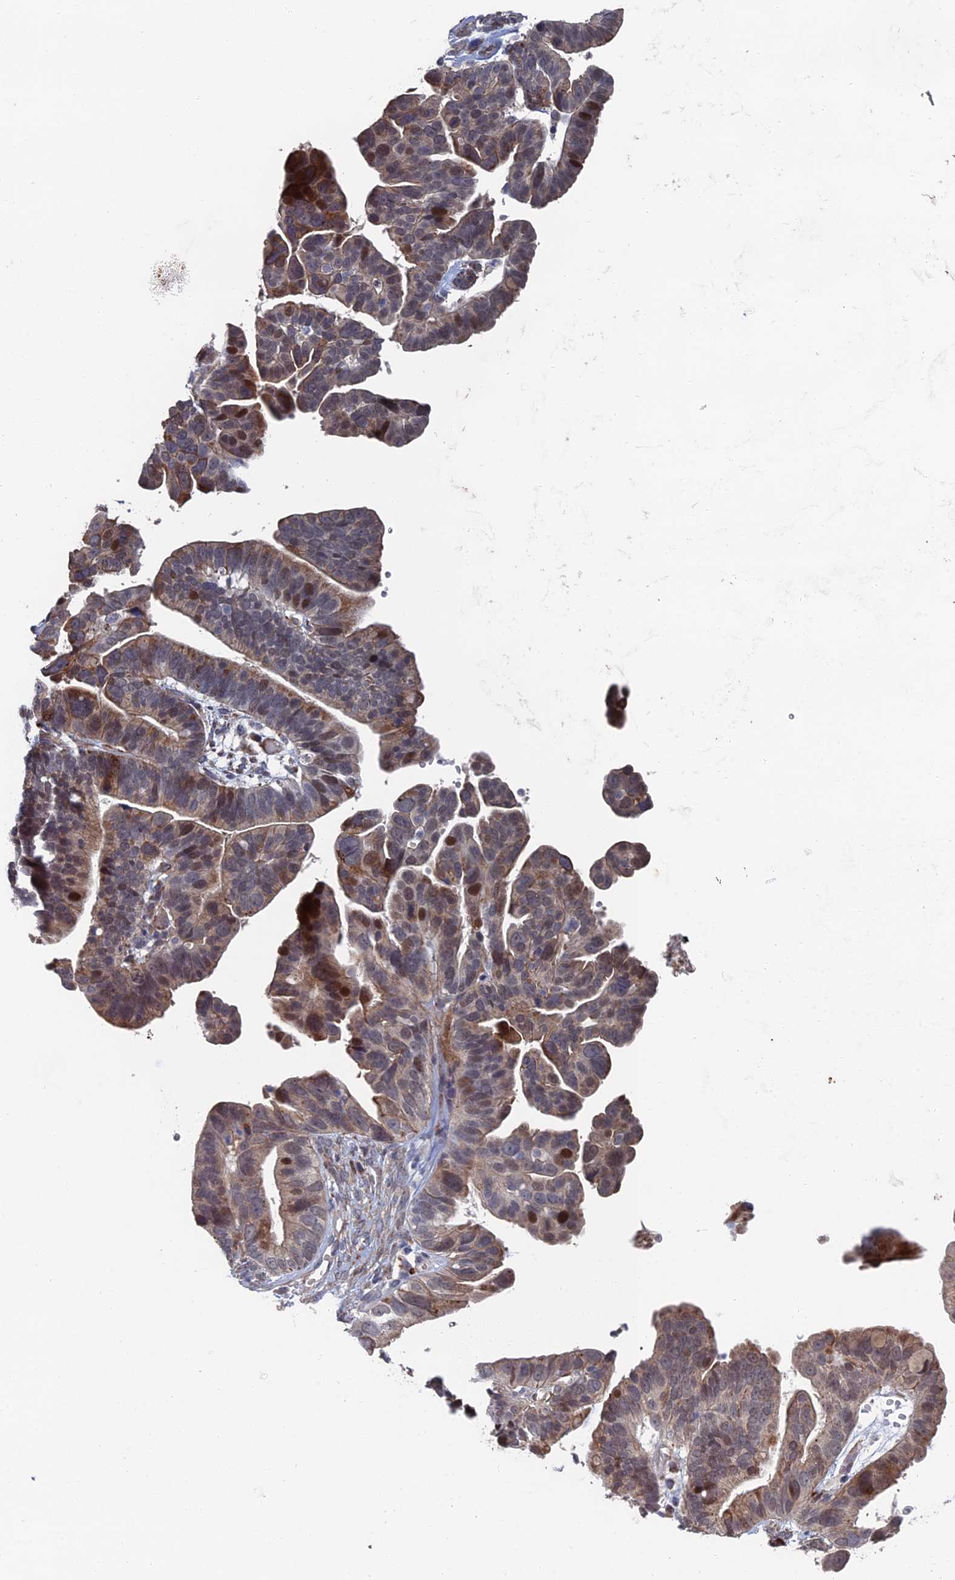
{"staining": {"intensity": "moderate", "quantity": "<25%", "location": "cytoplasmic/membranous,nuclear"}, "tissue": "ovarian cancer", "cell_type": "Tumor cells", "image_type": "cancer", "snomed": [{"axis": "morphology", "description": "Cystadenocarcinoma, serous, NOS"}, {"axis": "topography", "description": "Ovary"}], "caption": "Immunohistochemical staining of ovarian cancer (serous cystadenocarcinoma) reveals low levels of moderate cytoplasmic/membranous and nuclear expression in about <25% of tumor cells. The protein of interest is stained brown, and the nuclei are stained in blue (DAB IHC with brightfield microscopy, high magnification).", "gene": "GTF2IRD1", "patient": {"sex": "female", "age": 56}}